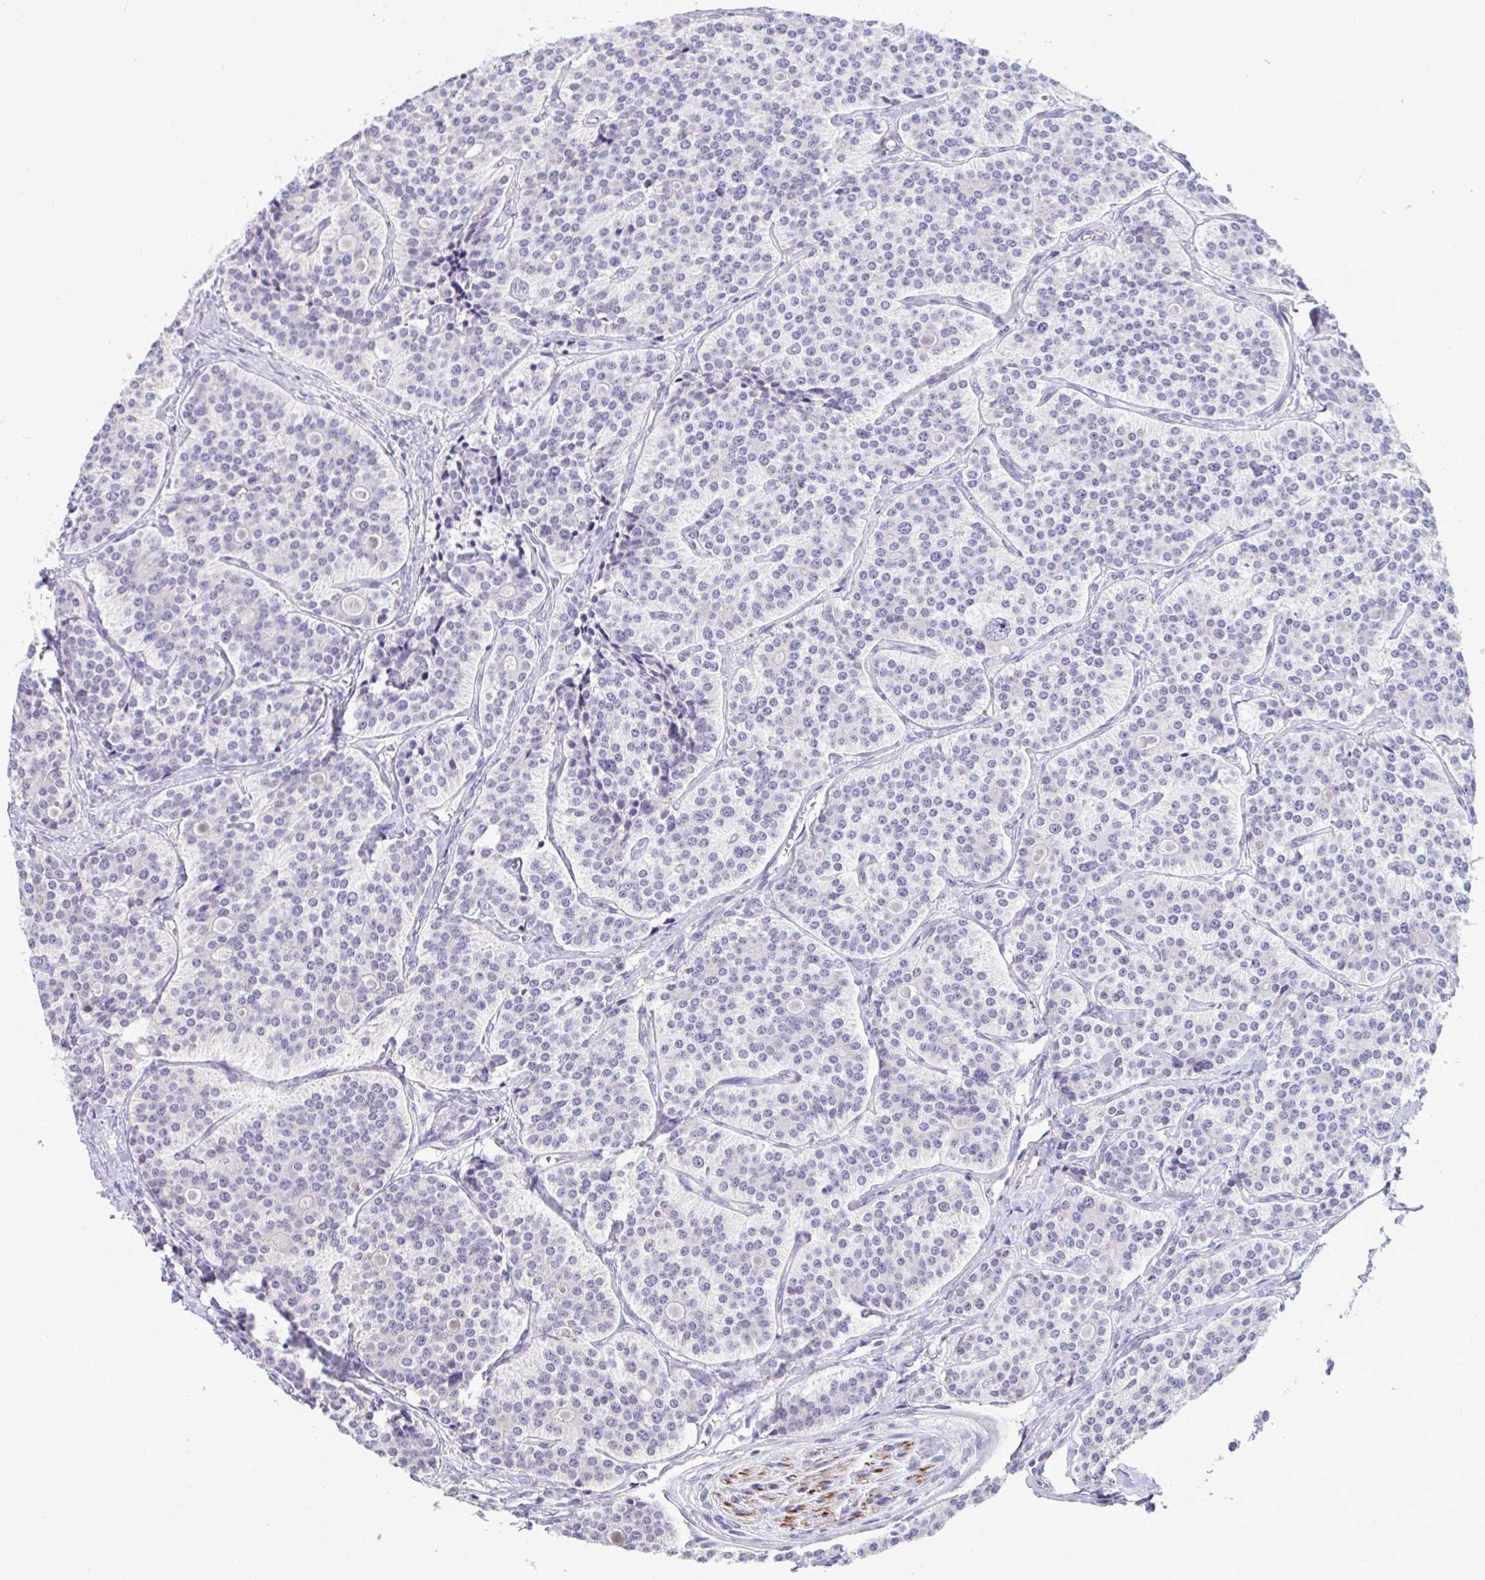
{"staining": {"intensity": "negative", "quantity": "none", "location": "none"}, "tissue": "carcinoid", "cell_type": "Tumor cells", "image_type": "cancer", "snomed": [{"axis": "morphology", "description": "Carcinoid, malignant, NOS"}, {"axis": "topography", "description": "Small intestine"}], "caption": "There is no significant positivity in tumor cells of carcinoid (malignant).", "gene": "PIGK", "patient": {"sex": "male", "age": 63}}